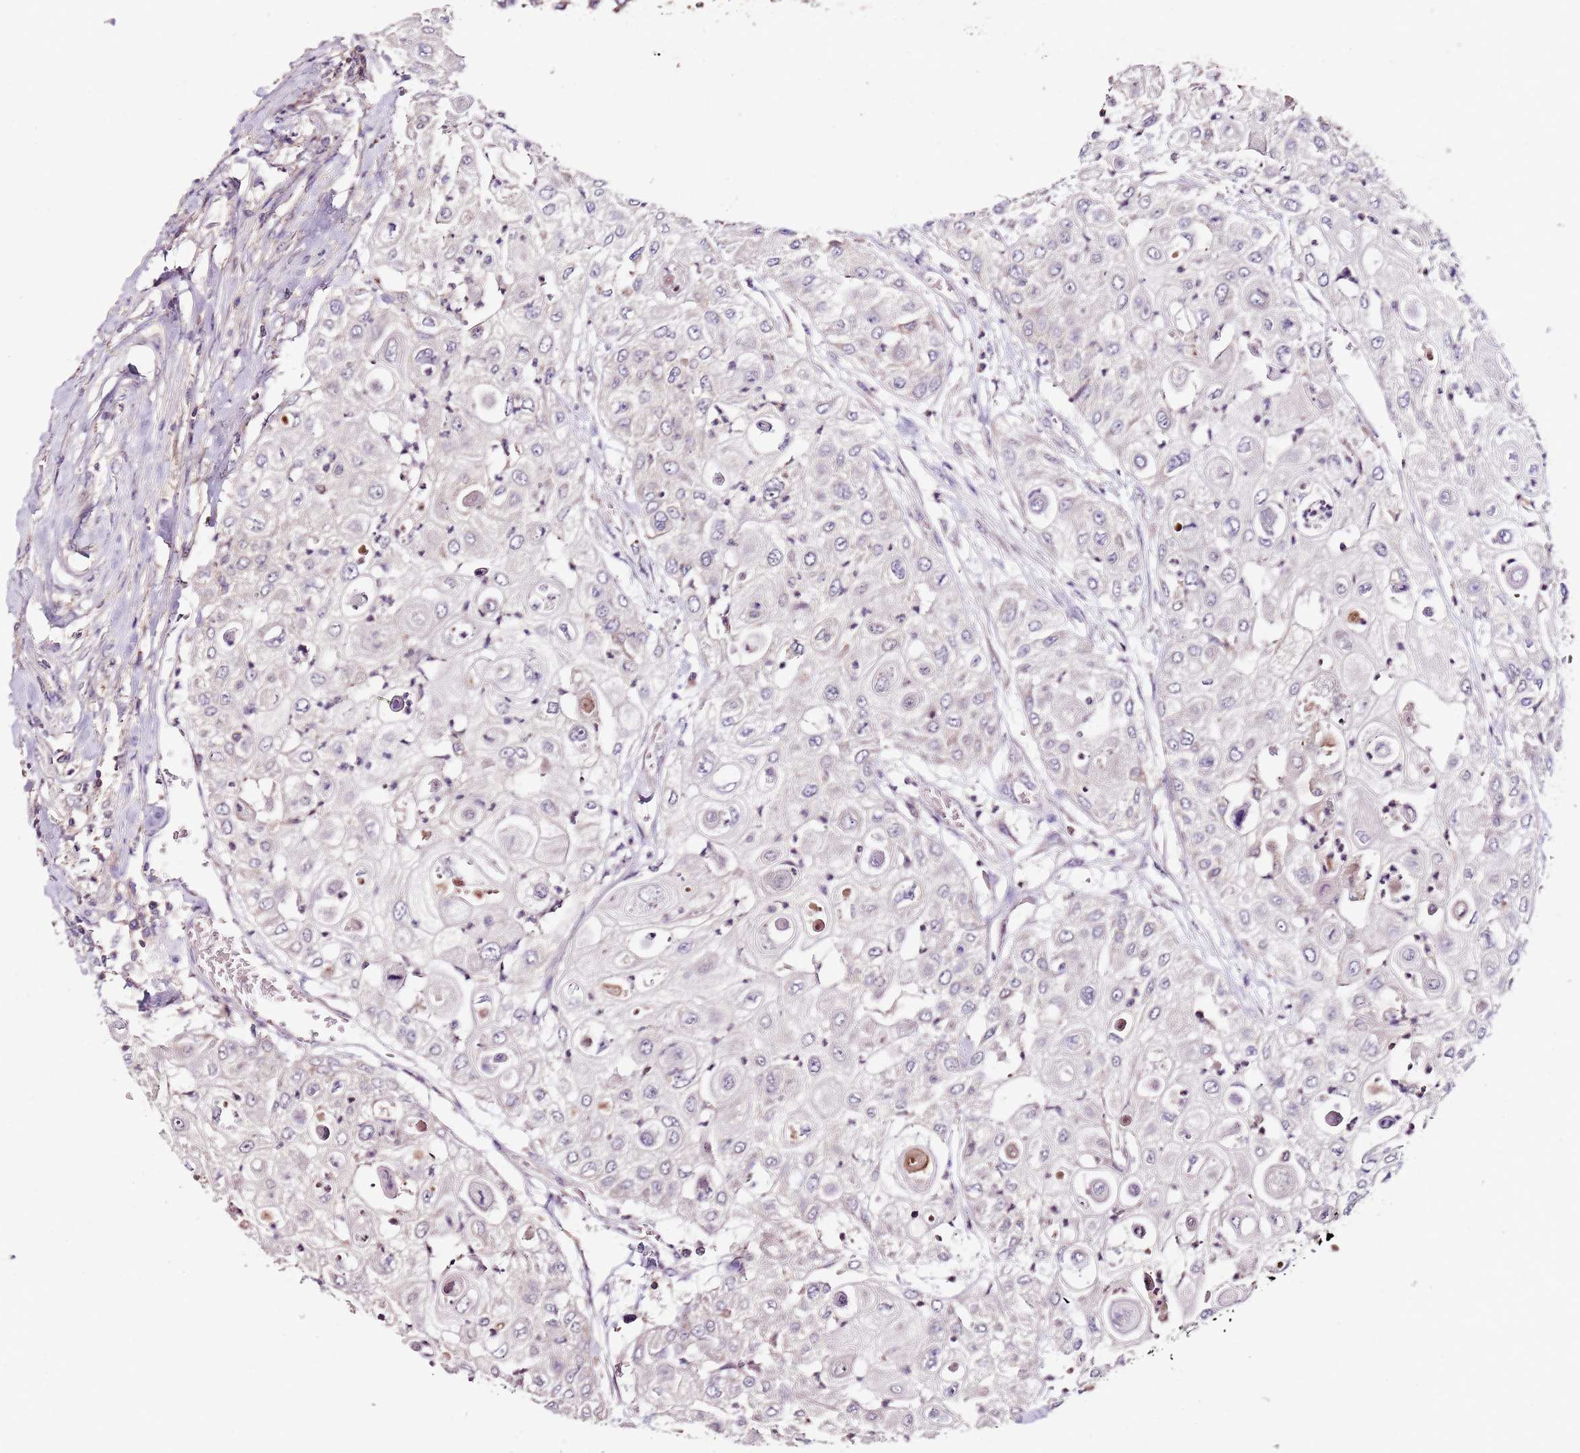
{"staining": {"intensity": "negative", "quantity": "none", "location": "none"}, "tissue": "urothelial cancer", "cell_type": "Tumor cells", "image_type": "cancer", "snomed": [{"axis": "morphology", "description": "Urothelial carcinoma, High grade"}, {"axis": "topography", "description": "Urinary bladder"}], "caption": "High power microscopy photomicrograph of an immunohistochemistry image of urothelial cancer, revealing no significant positivity in tumor cells. Nuclei are stained in blue.", "gene": "NRDE2", "patient": {"sex": "female", "age": 79}}